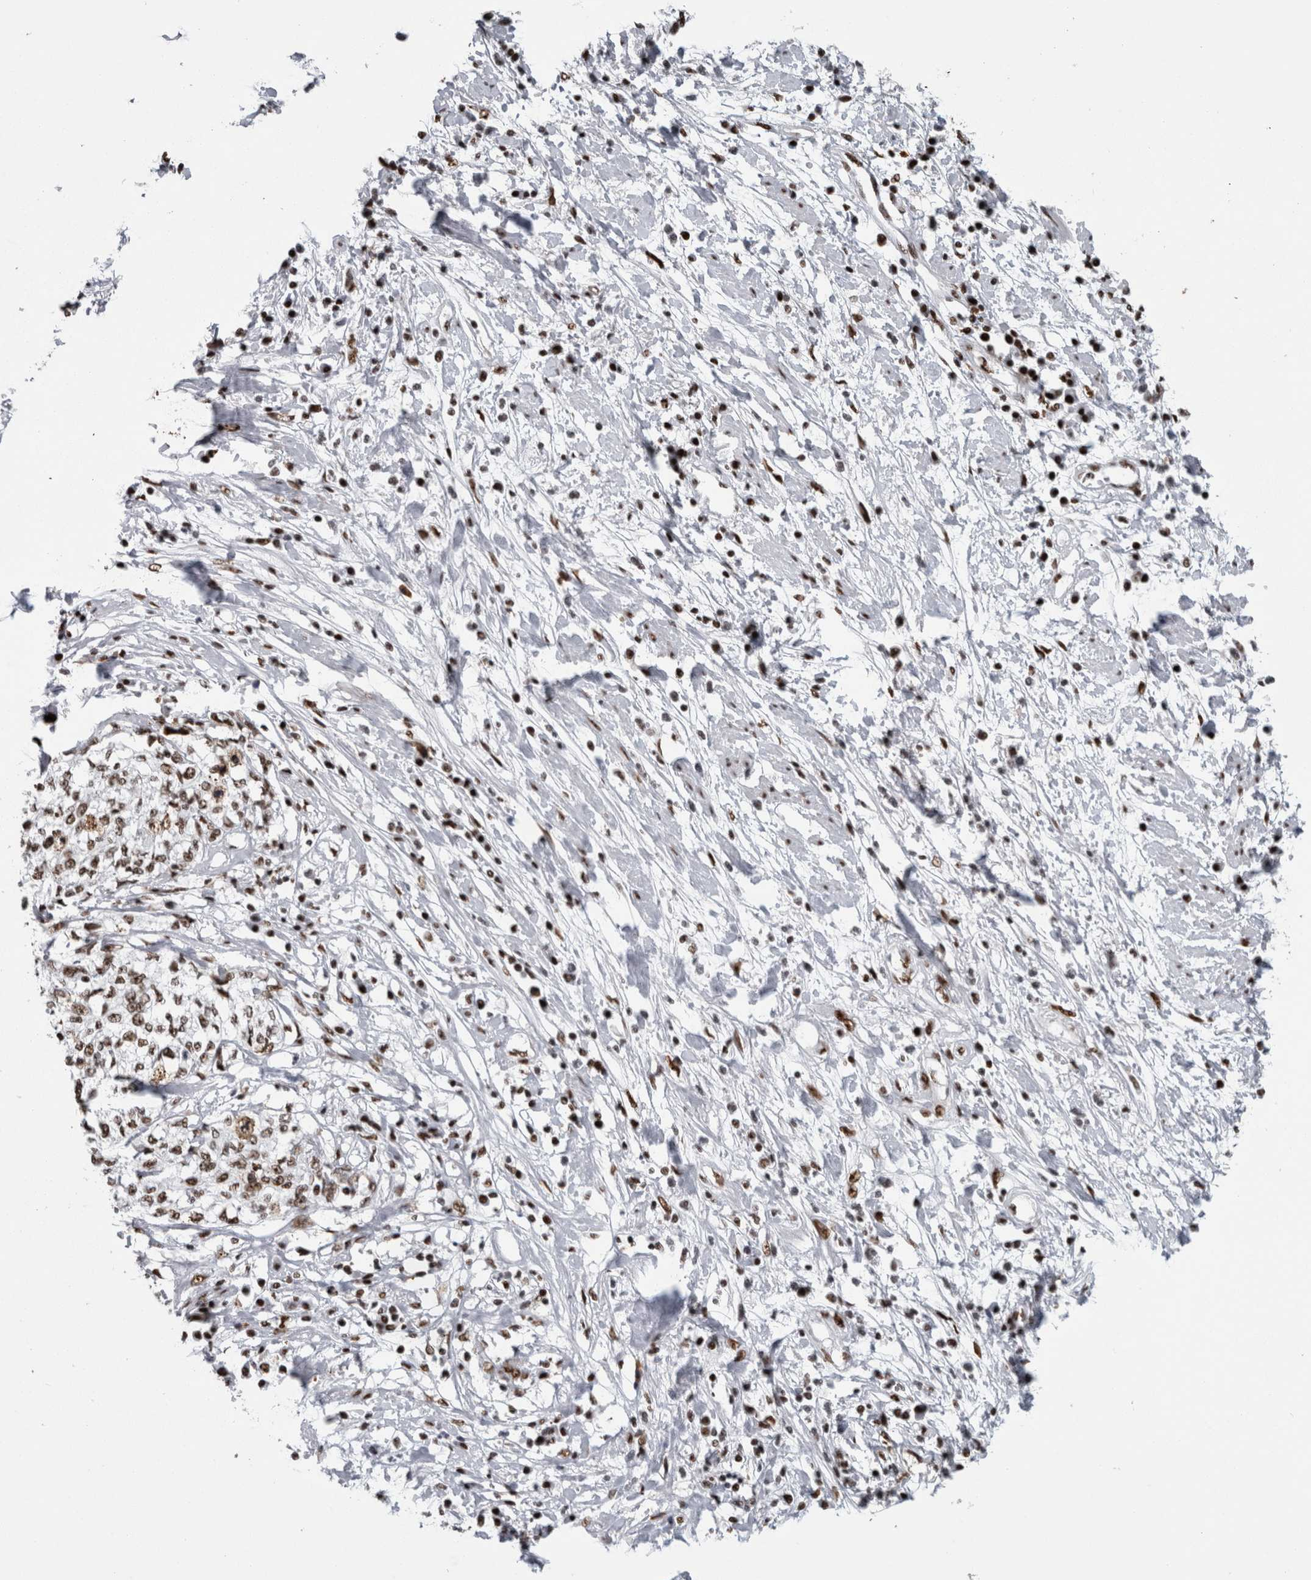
{"staining": {"intensity": "moderate", "quantity": ">75%", "location": "nuclear"}, "tissue": "cervical cancer", "cell_type": "Tumor cells", "image_type": "cancer", "snomed": [{"axis": "morphology", "description": "Squamous cell carcinoma, NOS"}, {"axis": "topography", "description": "Cervix"}], "caption": "Immunohistochemistry of cervical cancer (squamous cell carcinoma) exhibits medium levels of moderate nuclear staining in approximately >75% of tumor cells.", "gene": "NCL", "patient": {"sex": "female", "age": 57}}